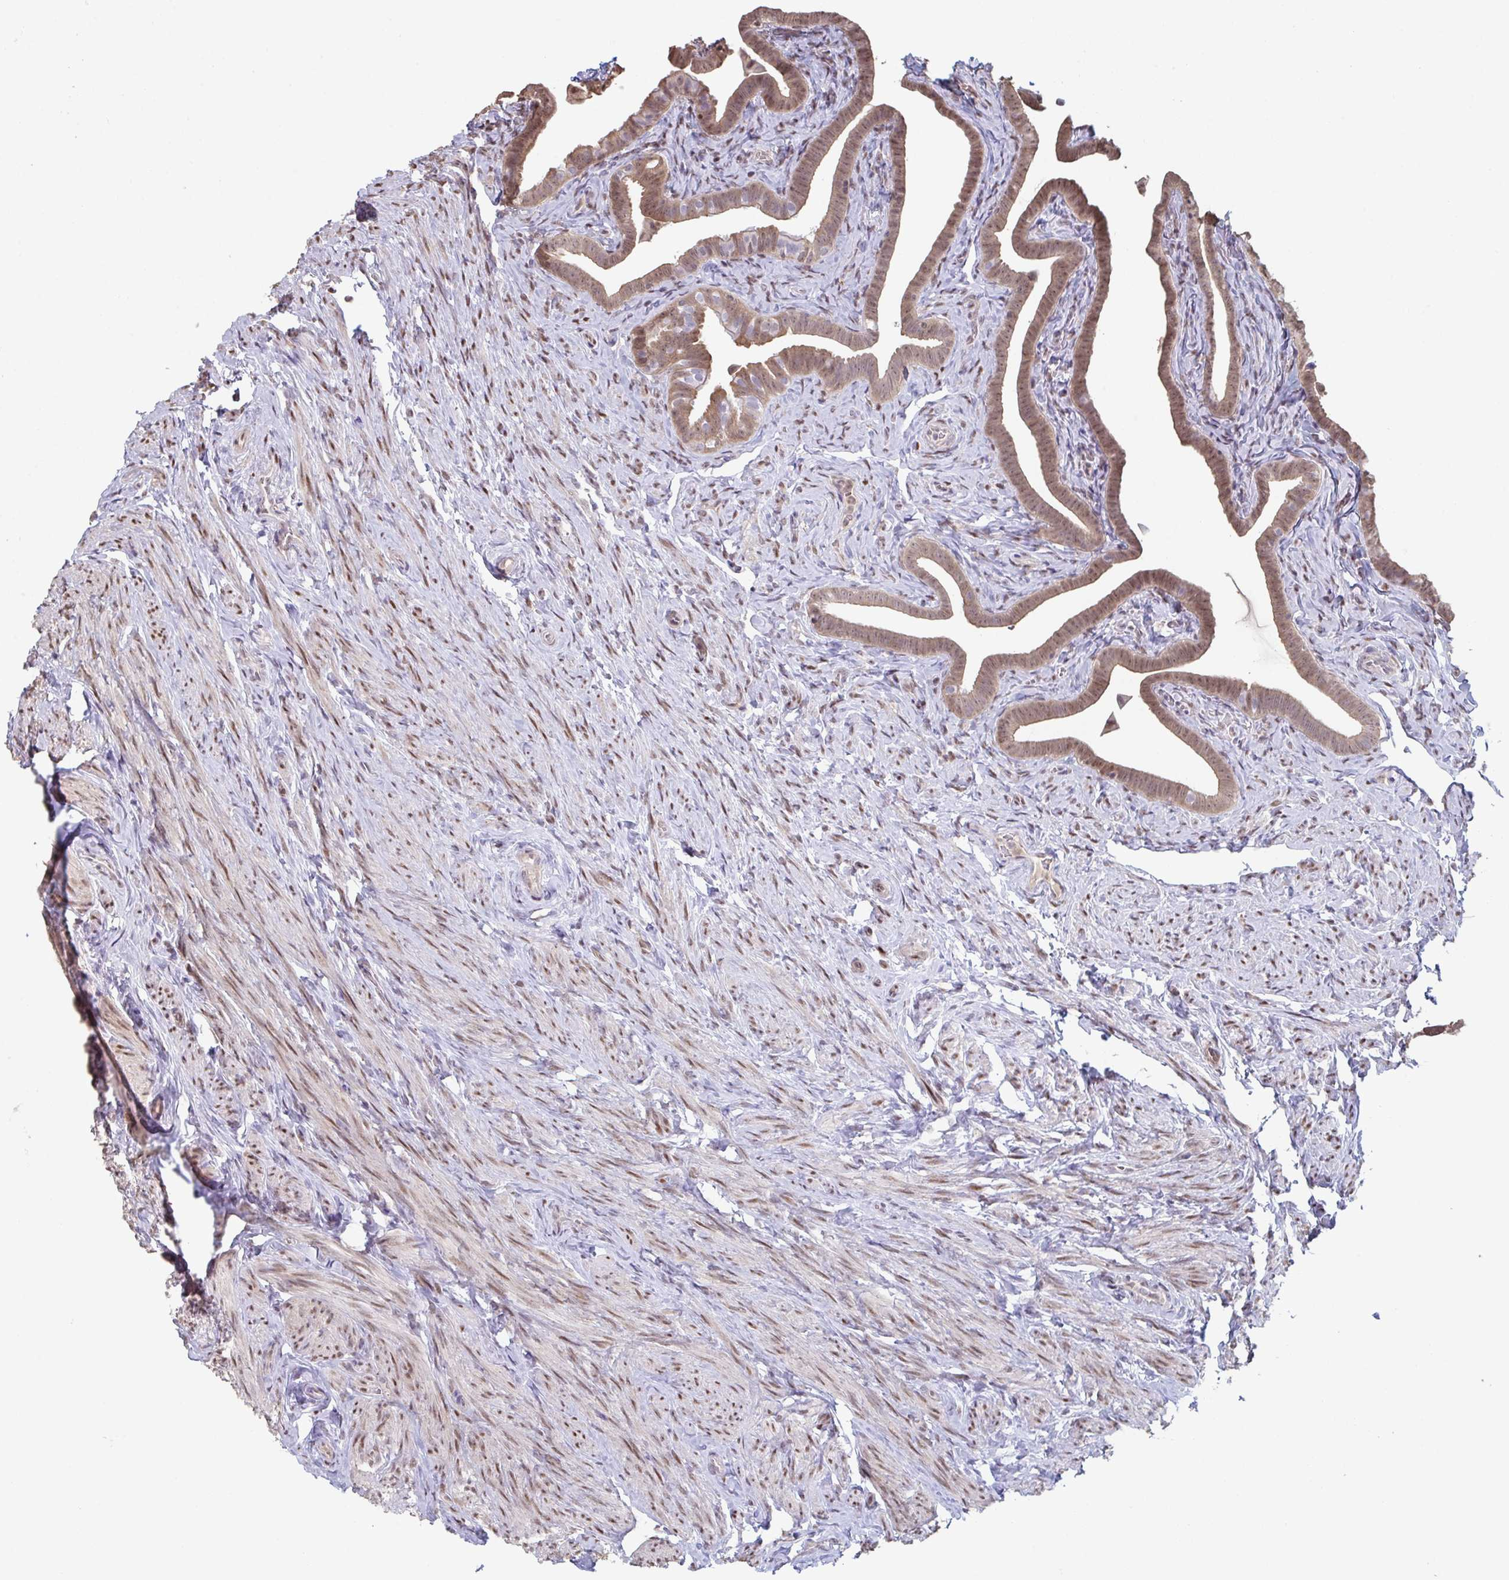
{"staining": {"intensity": "moderate", "quantity": ">75%", "location": "cytoplasmic/membranous,nuclear"}, "tissue": "fallopian tube", "cell_type": "Glandular cells", "image_type": "normal", "snomed": [{"axis": "morphology", "description": "Normal tissue, NOS"}, {"axis": "topography", "description": "Fallopian tube"}], "caption": "Moderate cytoplasmic/membranous,nuclear protein positivity is seen in approximately >75% of glandular cells in fallopian tube.", "gene": "ACD", "patient": {"sex": "female", "age": 69}}